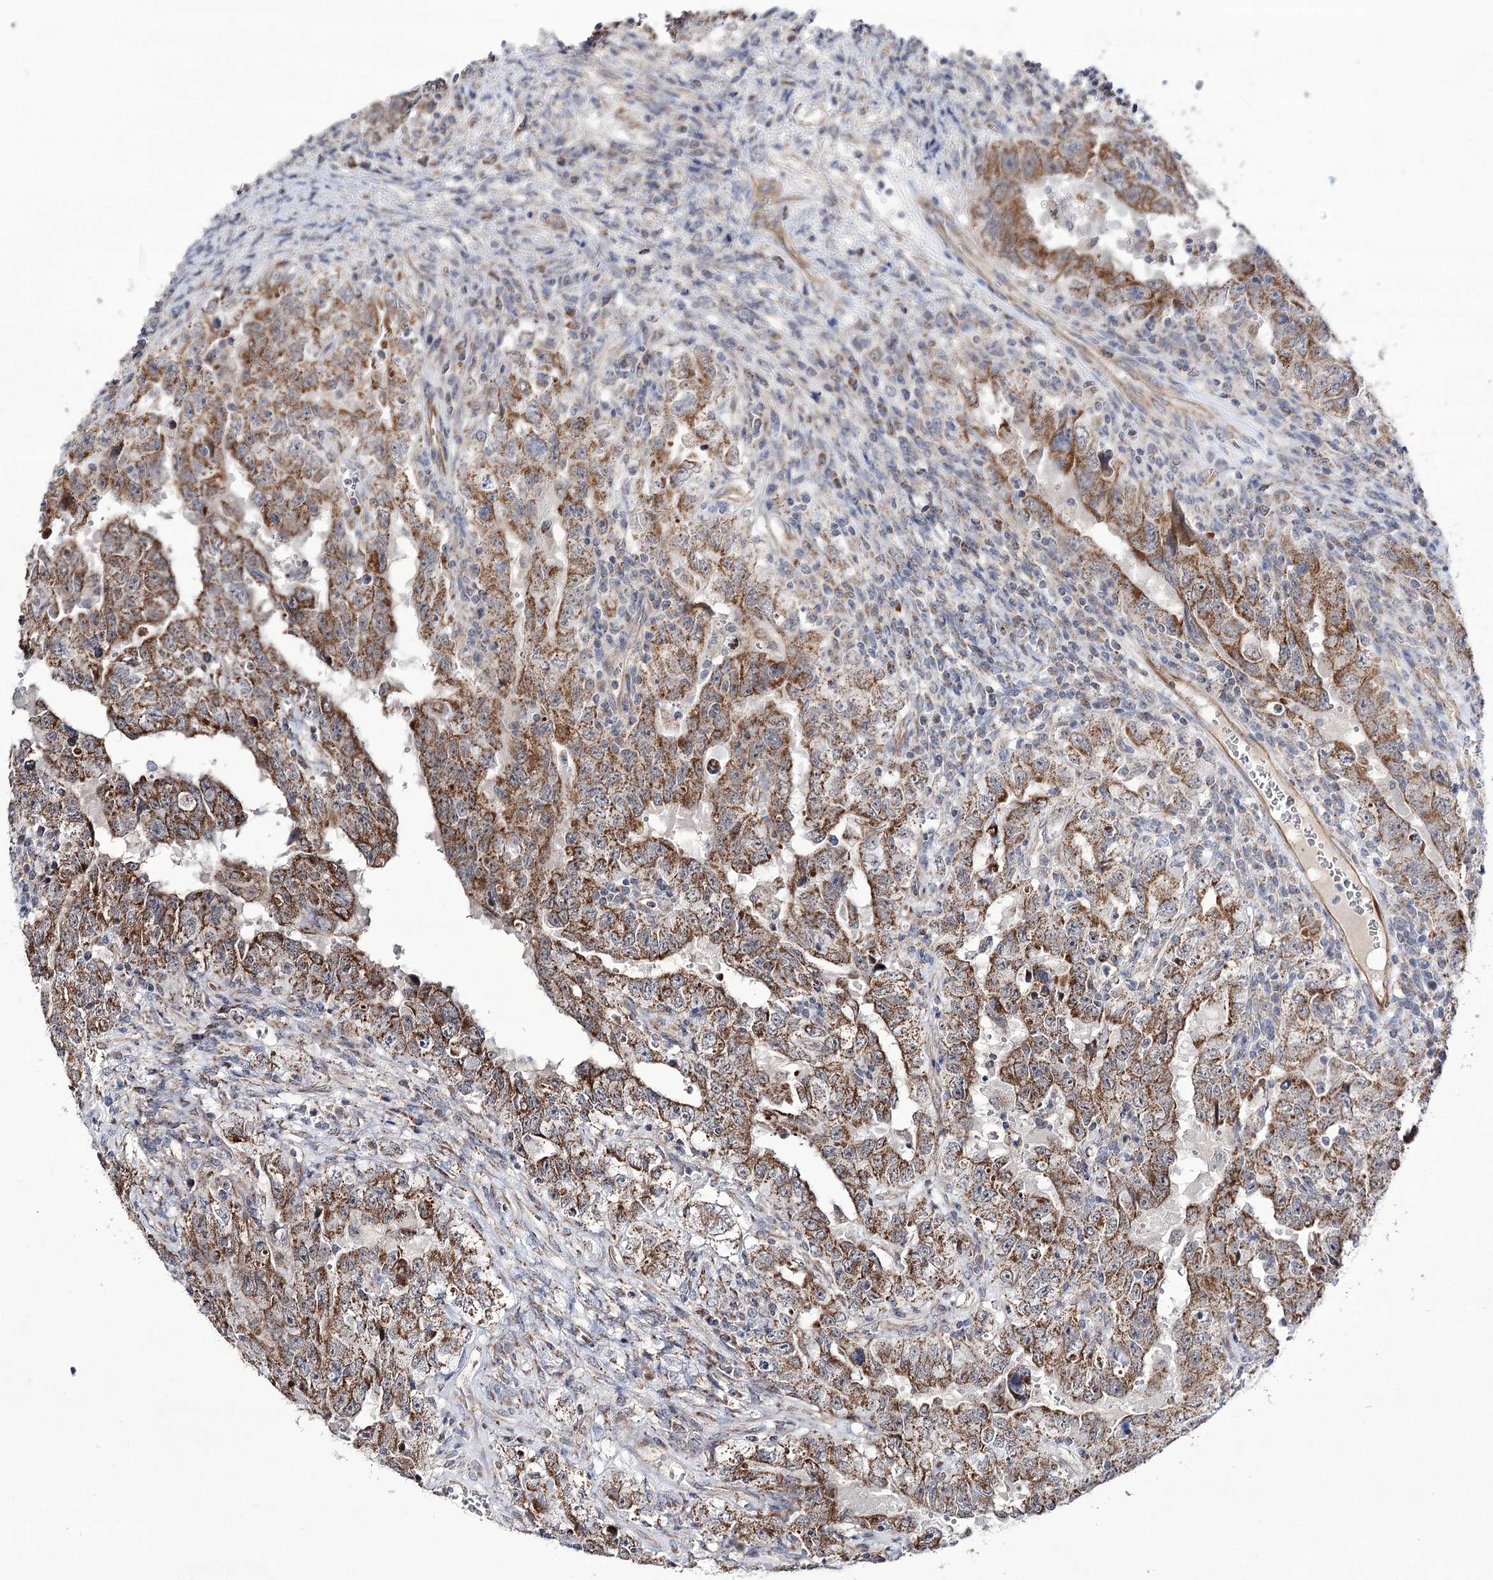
{"staining": {"intensity": "strong", "quantity": ">75%", "location": "cytoplasmic/membranous"}, "tissue": "testis cancer", "cell_type": "Tumor cells", "image_type": "cancer", "snomed": [{"axis": "morphology", "description": "Carcinoma, Embryonal, NOS"}, {"axis": "topography", "description": "Testis"}], "caption": "Testis cancer (embryonal carcinoma) stained with a protein marker exhibits strong staining in tumor cells.", "gene": "ECHDC3", "patient": {"sex": "male", "age": 26}}